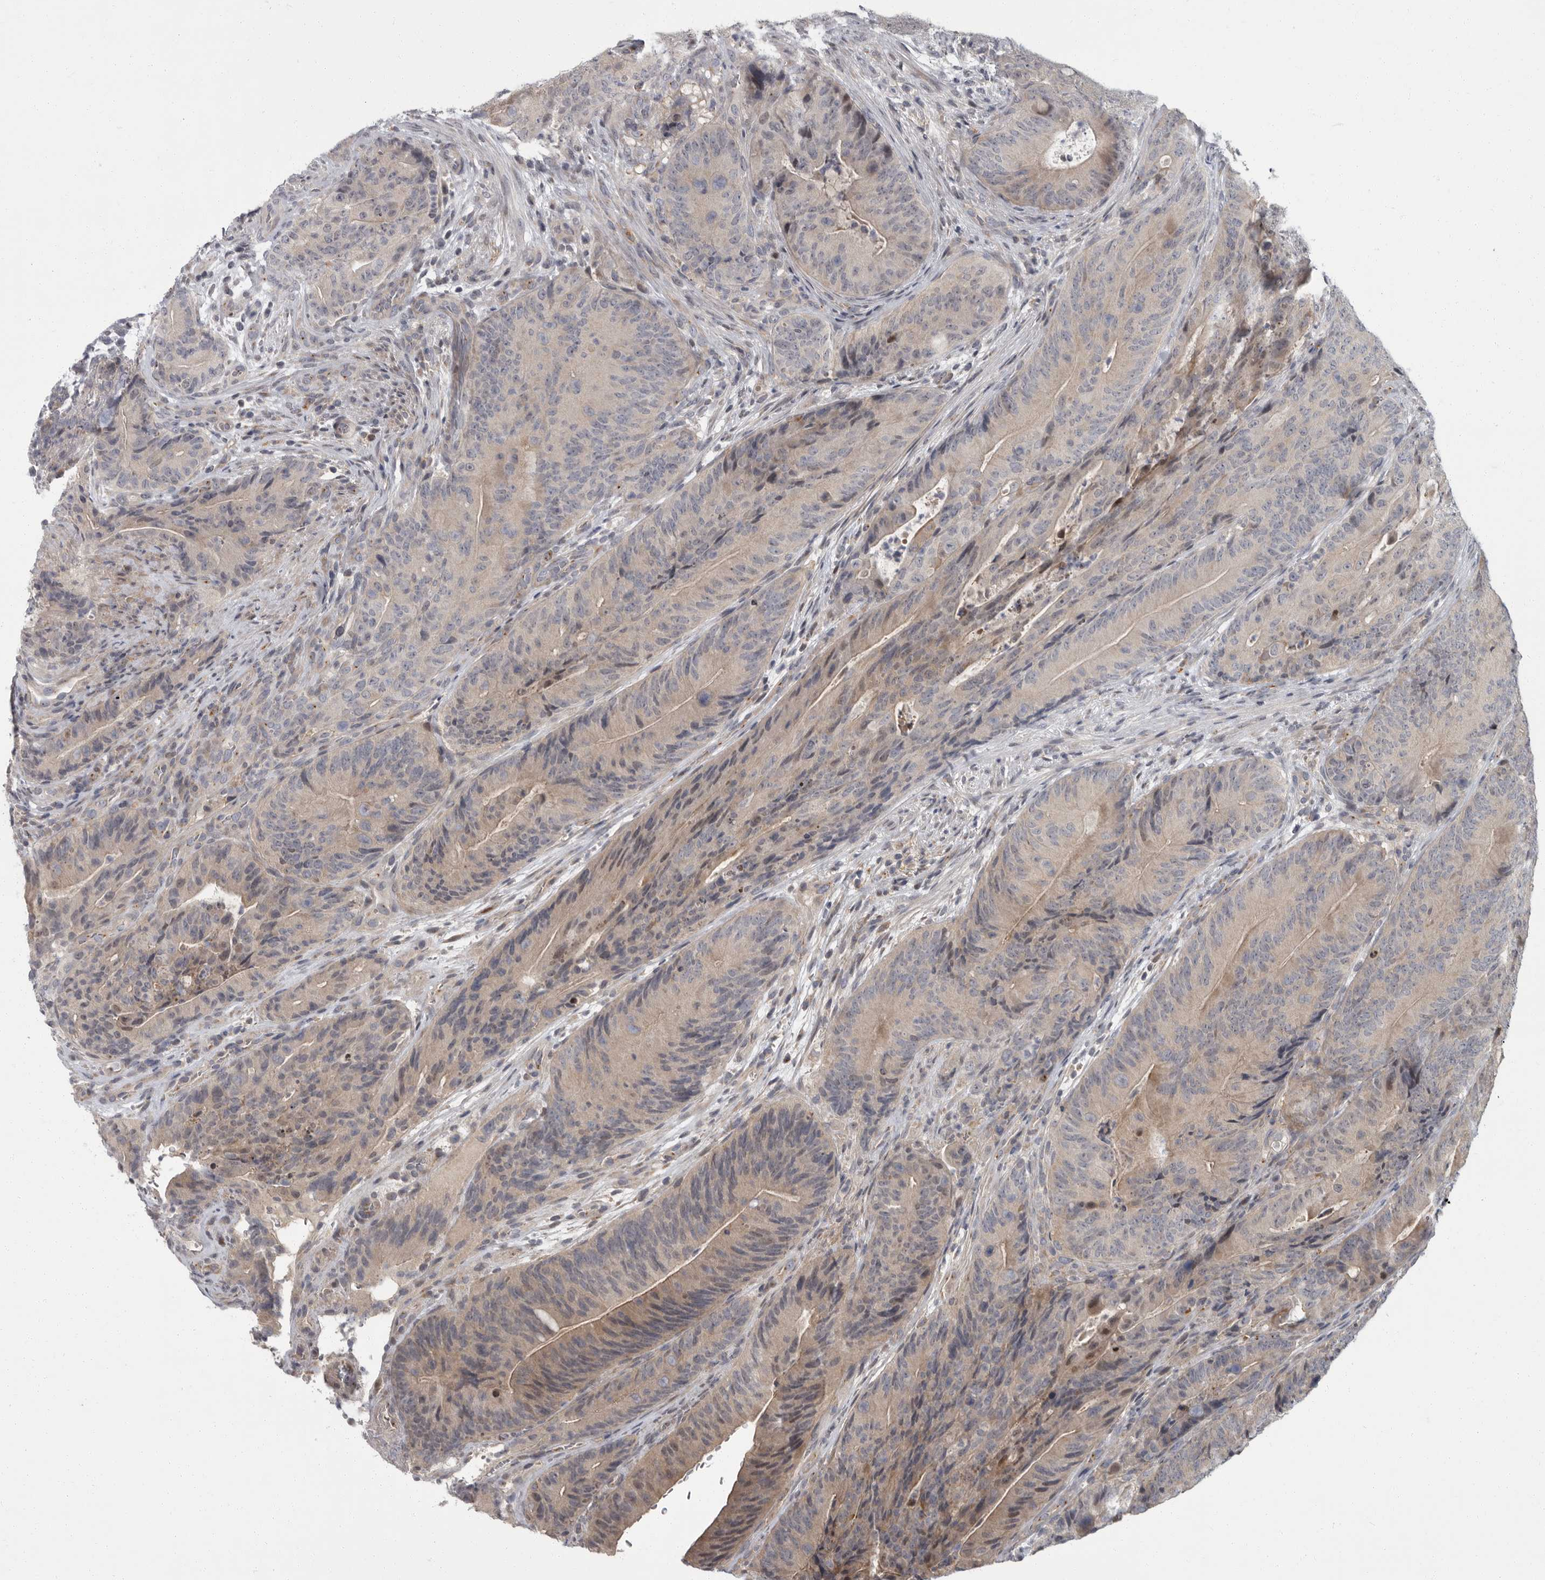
{"staining": {"intensity": "negative", "quantity": "none", "location": "none"}, "tissue": "colorectal cancer", "cell_type": "Tumor cells", "image_type": "cancer", "snomed": [{"axis": "morphology", "description": "Normal tissue, NOS"}, {"axis": "topography", "description": "Colon"}], "caption": "Tumor cells are negative for brown protein staining in colorectal cancer.", "gene": "PDE7A", "patient": {"sex": "female", "age": 82}}